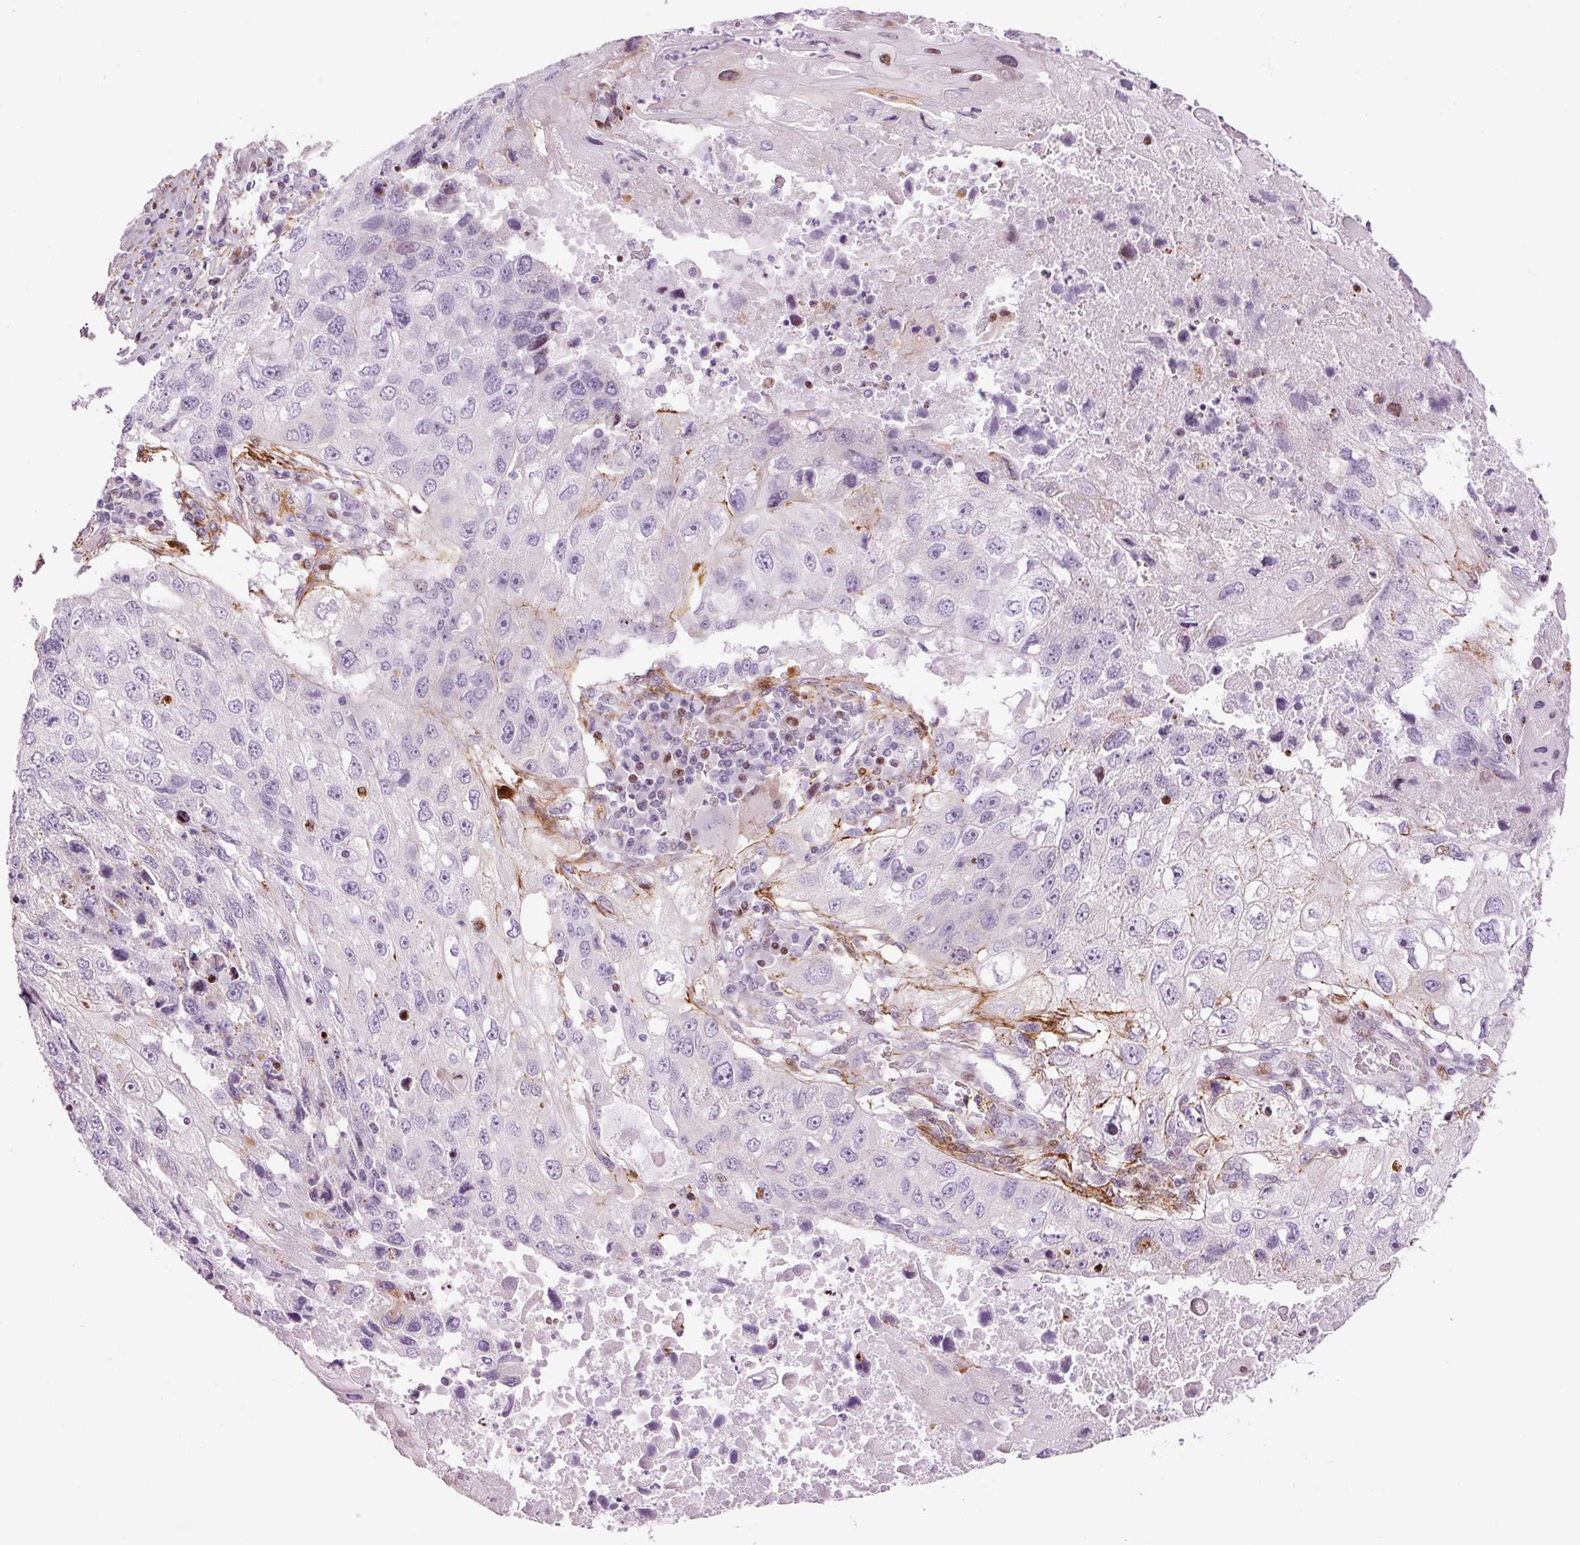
{"staining": {"intensity": "negative", "quantity": "none", "location": "none"}, "tissue": "lung cancer", "cell_type": "Tumor cells", "image_type": "cancer", "snomed": [{"axis": "morphology", "description": "Squamous cell carcinoma, NOS"}, {"axis": "topography", "description": "Lung"}], "caption": "This photomicrograph is of lung cancer (squamous cell carcinoma) stained with immunohistochemistry (IHC) to label a protein in brown with the nuclei are counter-stained blue. There is no staining in tumor cells. The staining was performed using DAB (3,3'-diaminobenzidine) to visualize the protein expression in brown, while the nuclei were stained in blue with hematoxylin (Magnification: 20x).", "gene": "ANKRD20A1", "patient": {"sex": "male", "age": 61}}